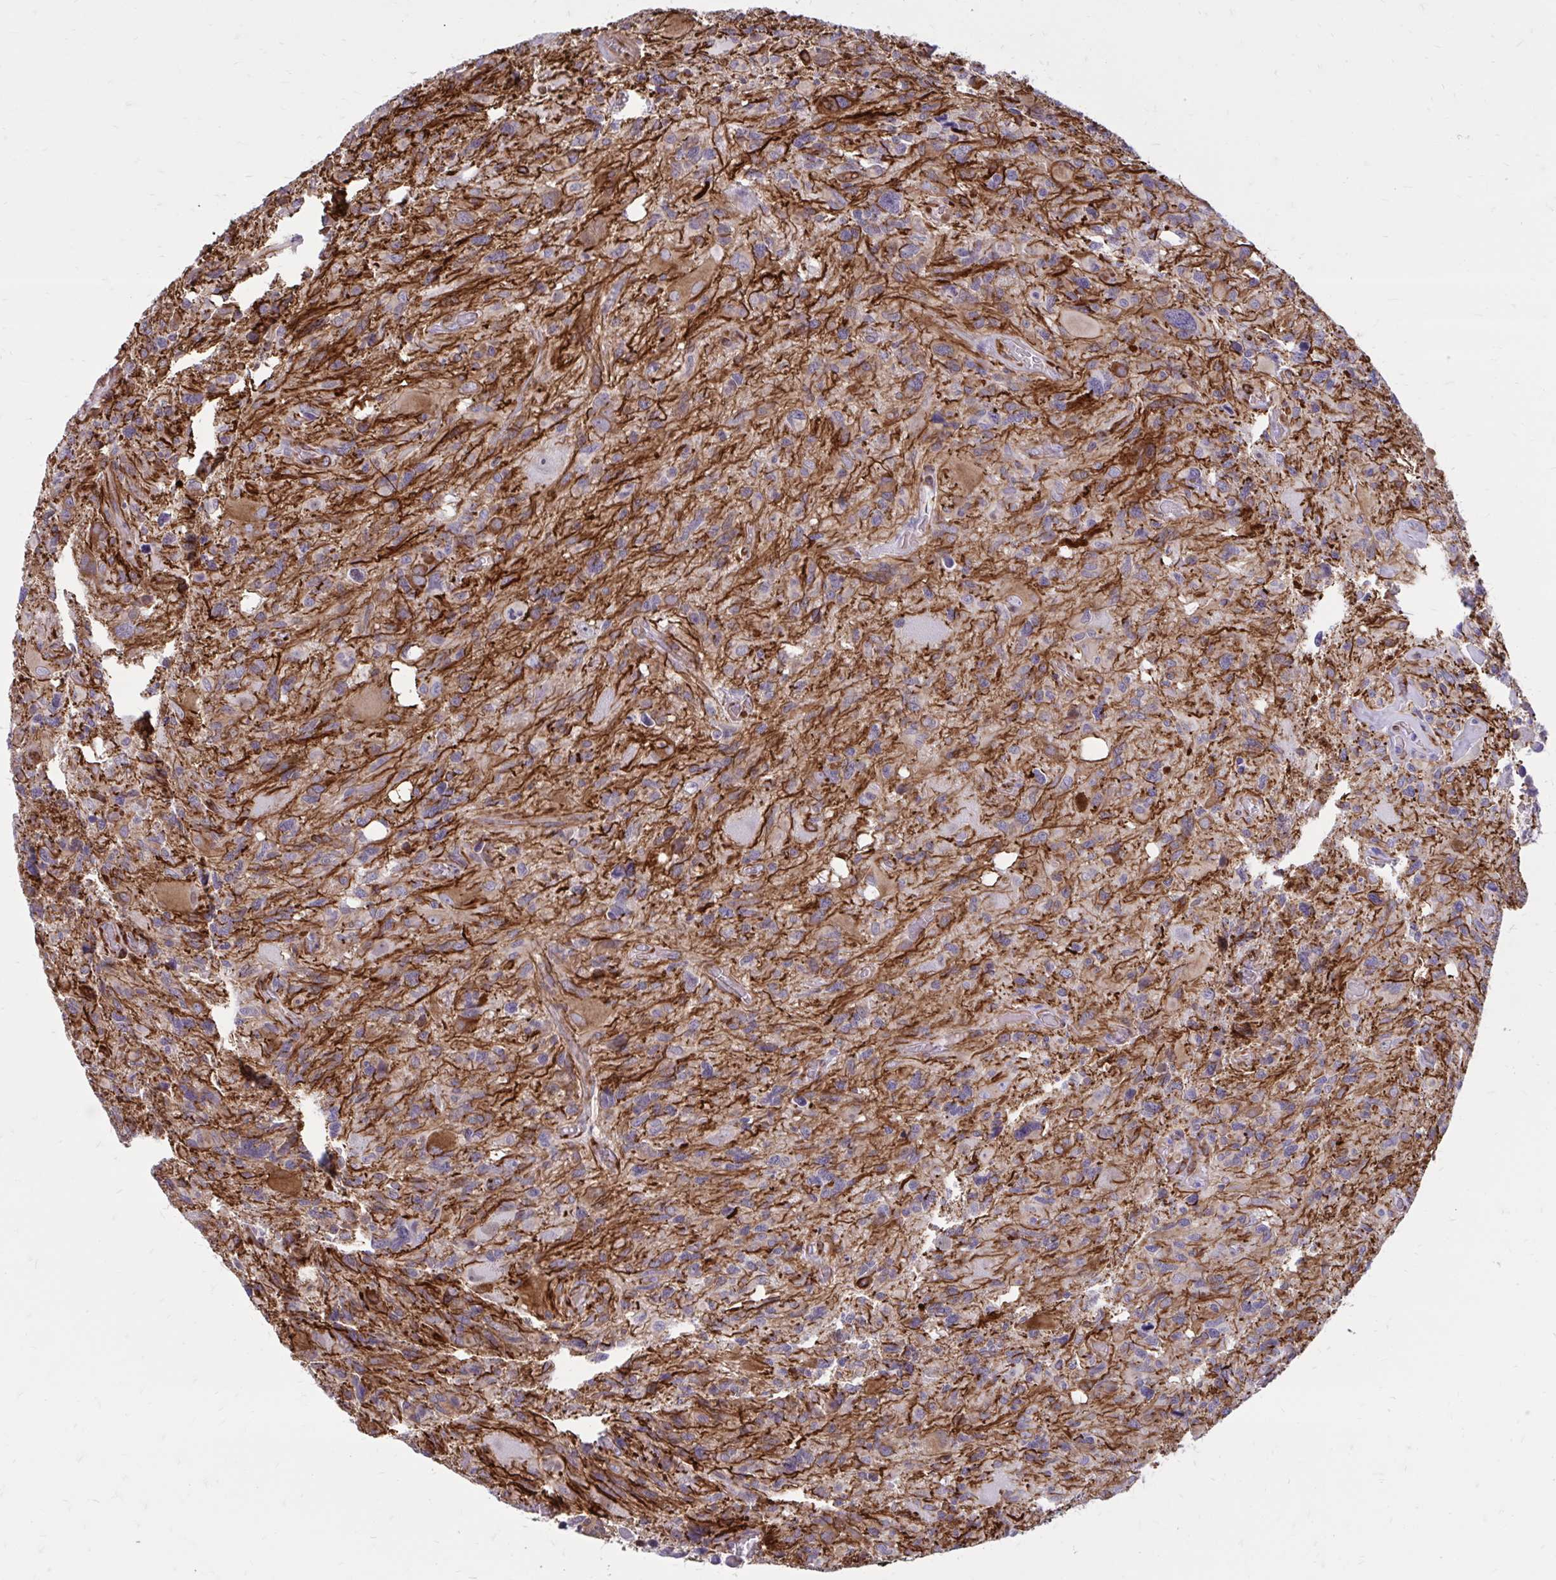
{"staining": {"intensity": "moderate", "quantity": "<25%", "location": "cytoplasmic/membranous"}, "tissue": "glioma", "cell_type": "Tumor cells", "image_type": "cancer", "snomed": [{"axis": "morphology", "description": "Glioma, malignant, High grade"}, {"axis": "topography", "description": "Brain"}], "caption": "Human malignant glioma (high-grade) stained for a protein (brown) reveals moderate cytoplasmic/membranous positive positivity in about <25% of tumor cells.", "gene": "BEND5", "patient": {"sex": "male", "age": 49}}